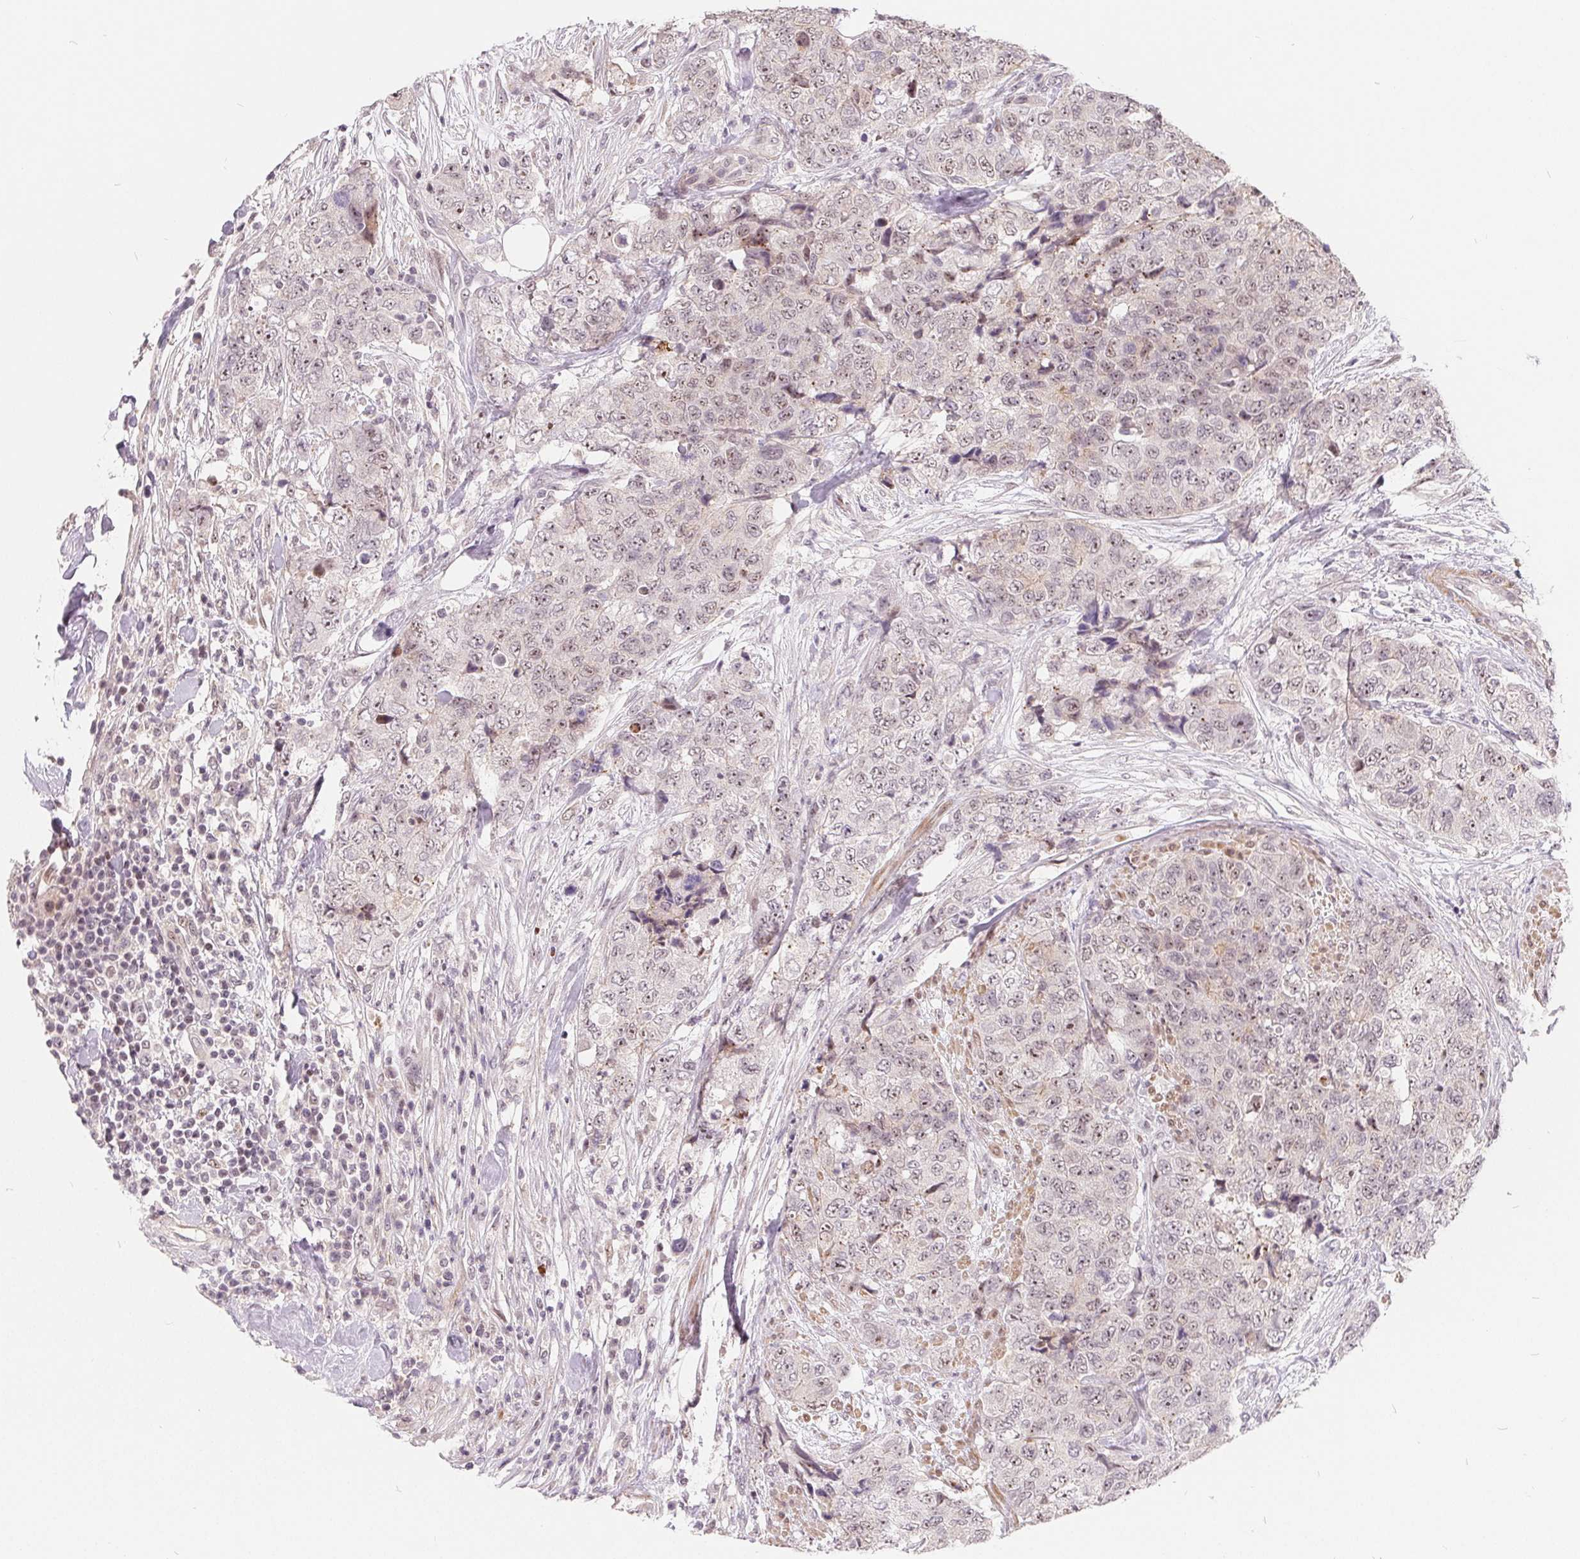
{"staining": {"intensity": "weak", "quantity": ">75%", "location": "nuclear"}, "tissue": "urothelial cancer", "cell_type": "Tumor cells", "image_type": "cancer", "snomed": [{"axis": "morphology", "description": "Urothelial carcinoma, High grade"}, {"axis": "topography", "description": "Urinary bladder"}], "caption": "About >75% of tumor cells in urothelial cancer display weak nuclear protein positivity as visualized by brown immunohistochemical staining.", "gene": "NRG2", "patient": {"sex": "female", "age": 78}}